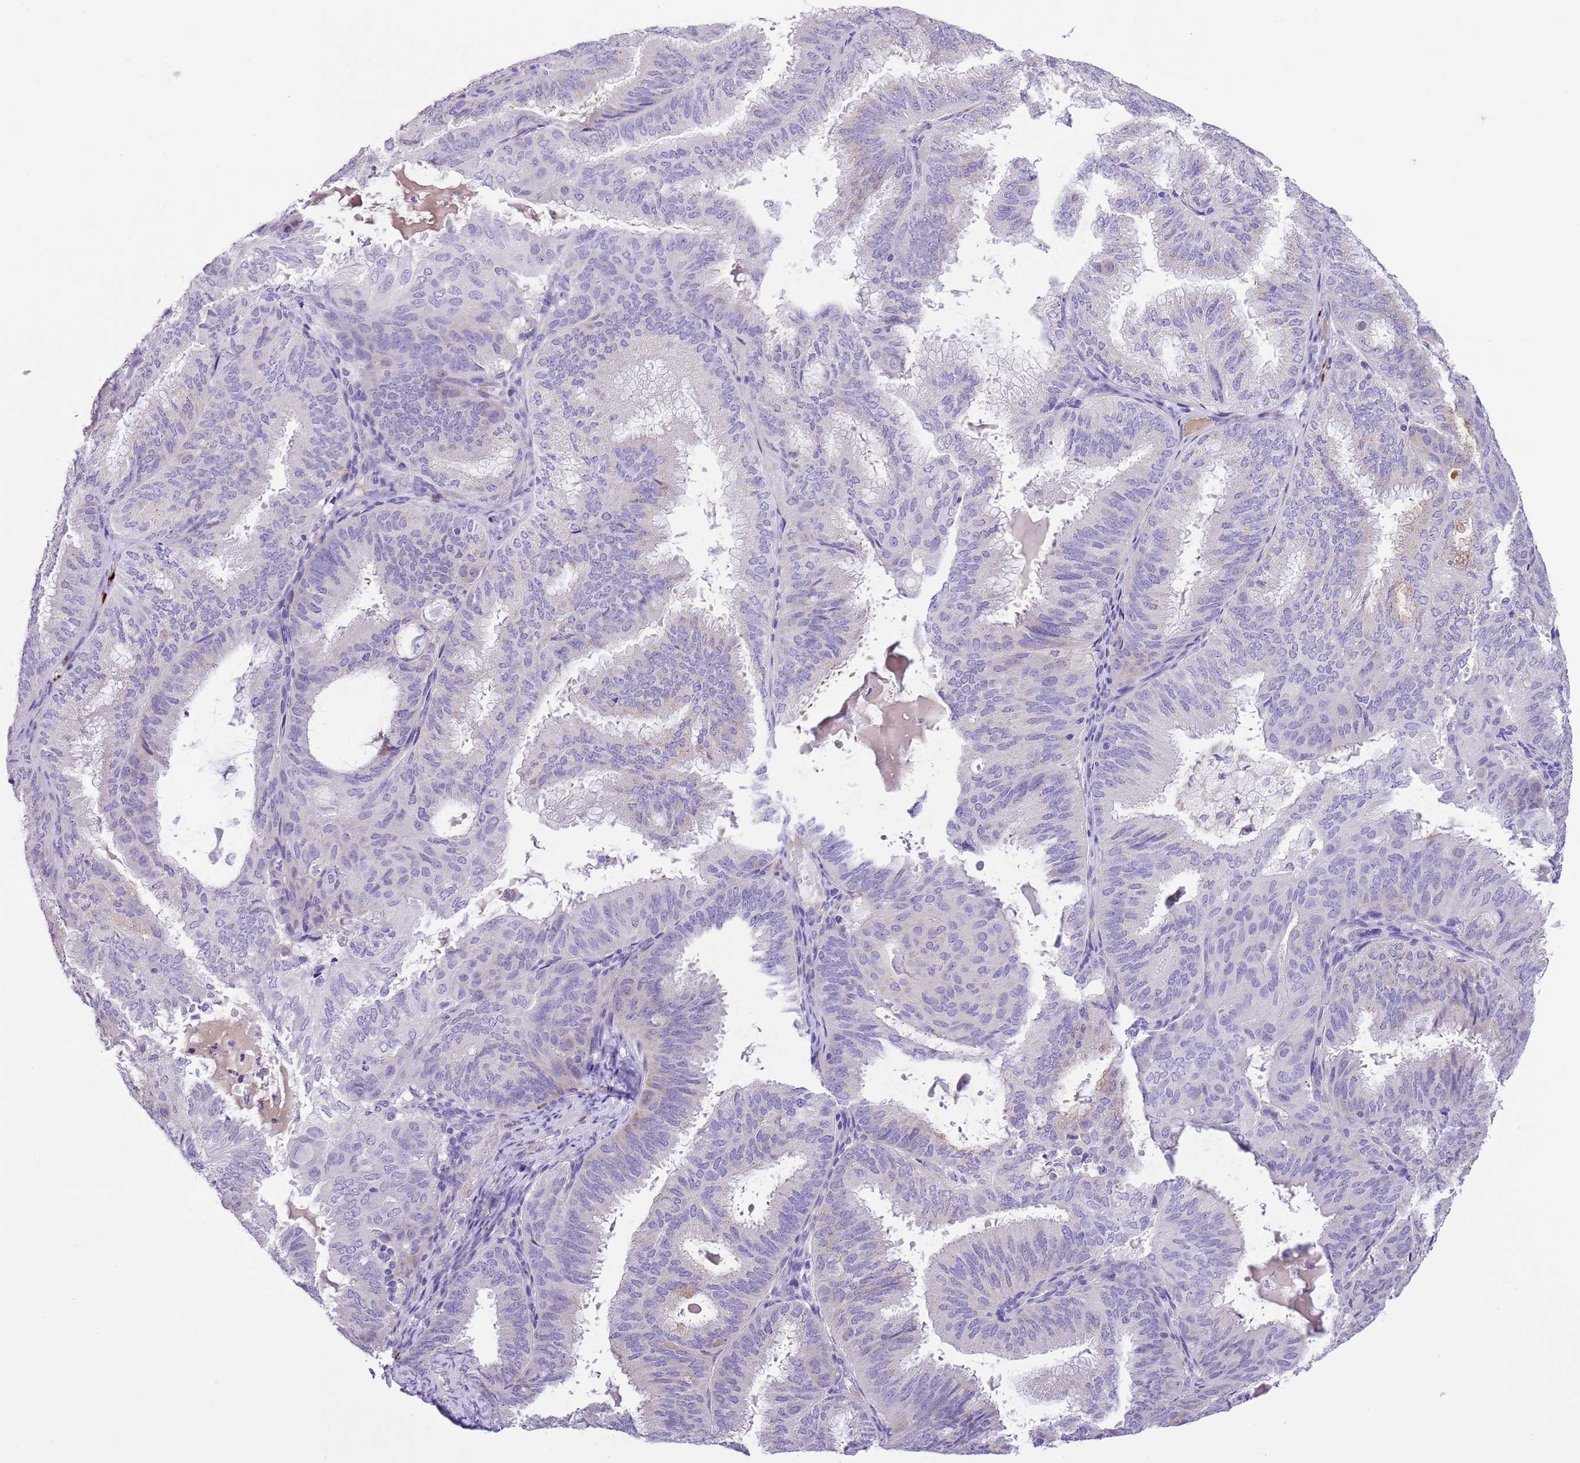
{"staining": {"intensity": "negative", "quantity": "none", "location": "none"}, "tissue": "endometrial cancer", "cell_type": "Tumor cells", "image_type": "cancer", "snomed": [{"axis": "morphology", "description": "Adenocarcinoma, NOS"}, {"axis": "topography", "description": "Endometrium"}], "caption": "Immunohistochemical staining of endometrial cancer reveals no significant positivity in tumor cells.", "gene": "CLEC2A", "patient": {"sex": "female", "age": 49}}